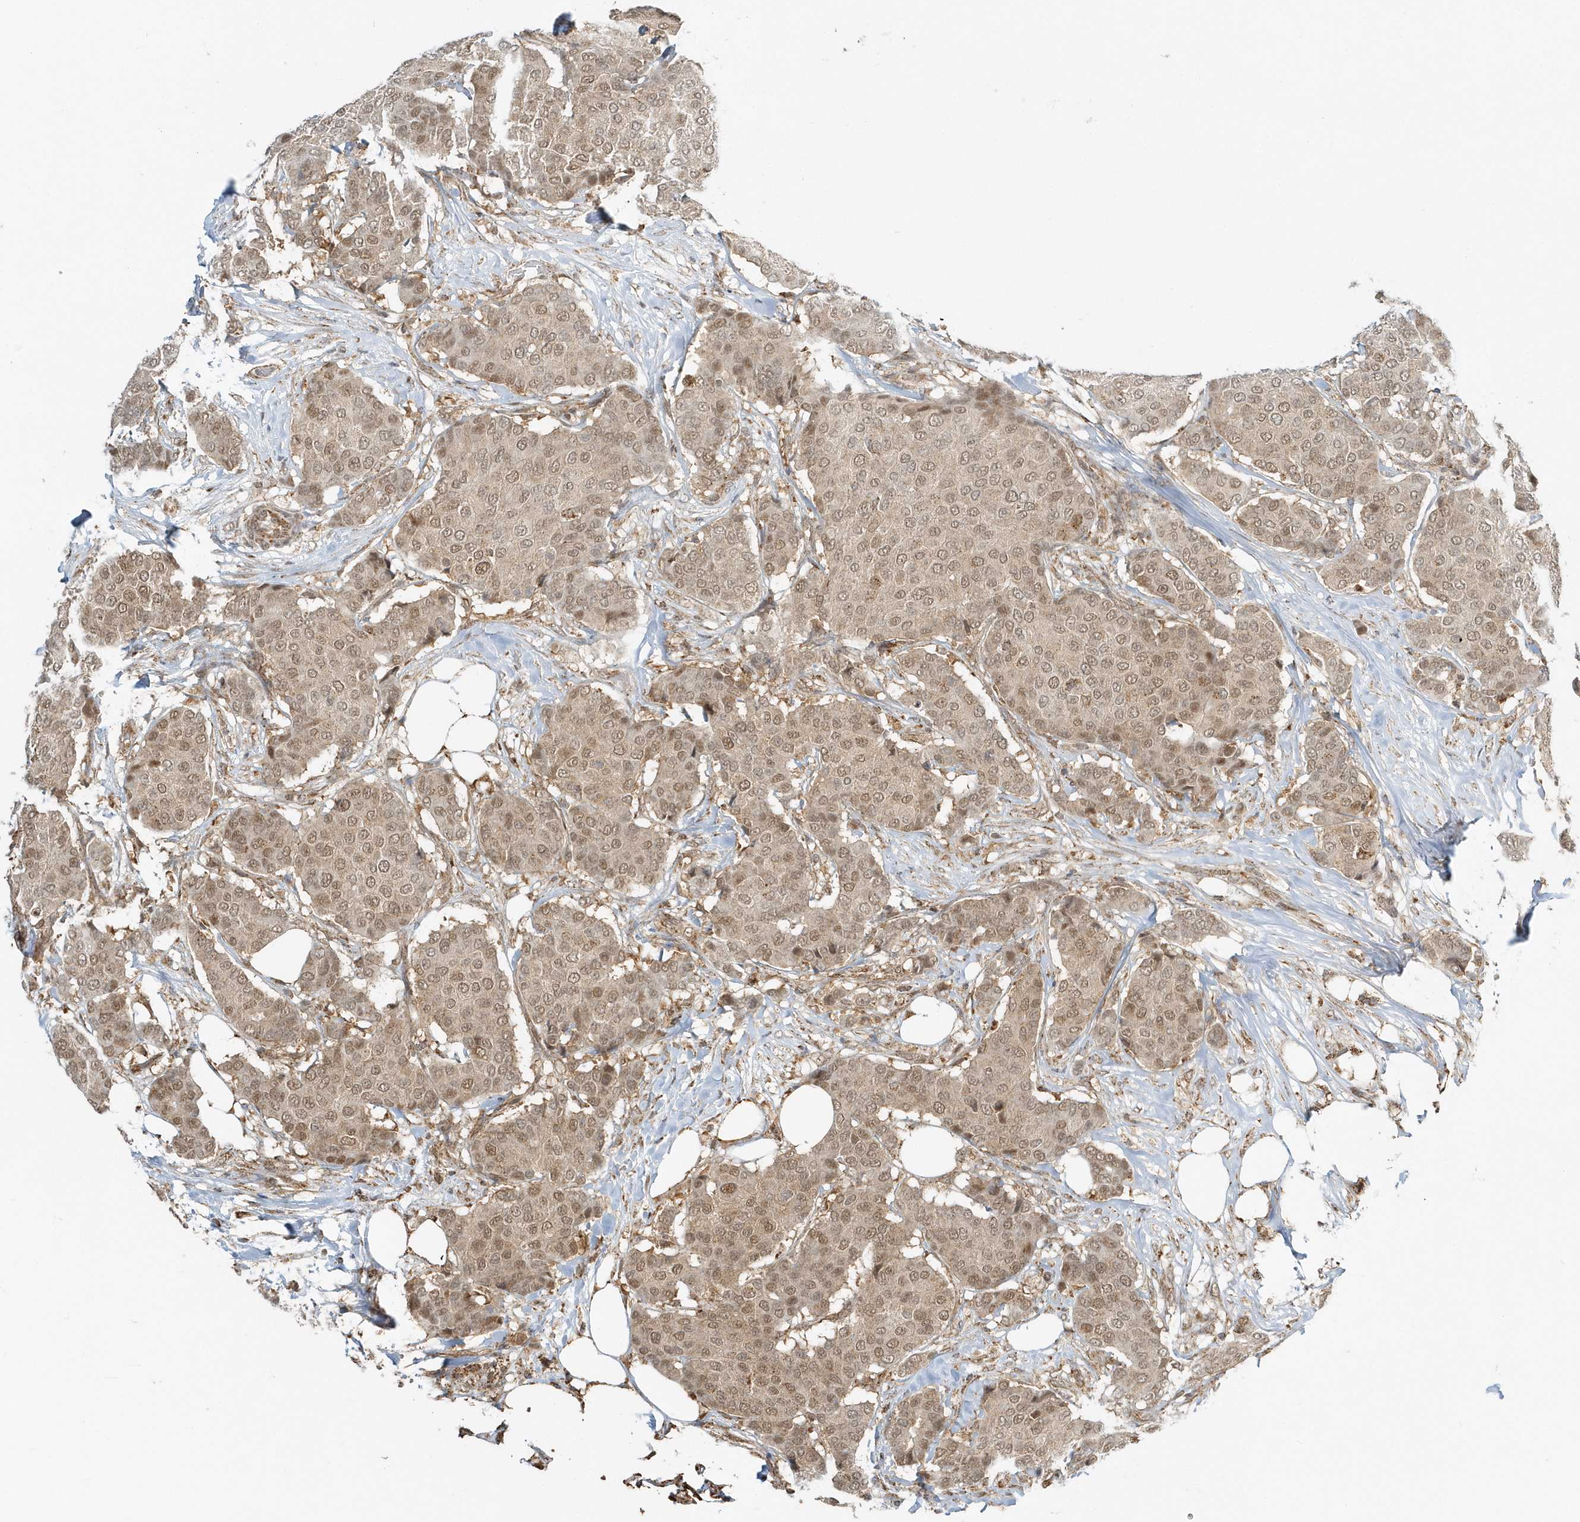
{"staining": {"intensity": "moderate", "quantity": ">75%", "location": "nuclear"}, "tissue": "breast cancer", "cell_type": "Tumor cells", "image_type": "cancer", "snomed": [{"axis": "morphology", "description": "Duct carcinoma"}, {"axis": "topography", "description": "Breast"}], "caption": "Immunohistochemistry (IHC) of intraductal carcinoma (breast) shows medium levels of moderate nuclear expression in about >75% of tumor cells. (IHC, brightfield microscopy, high magnification).", "gene": "PSMD6", "patient": {"sex": "female", "age": 75}}